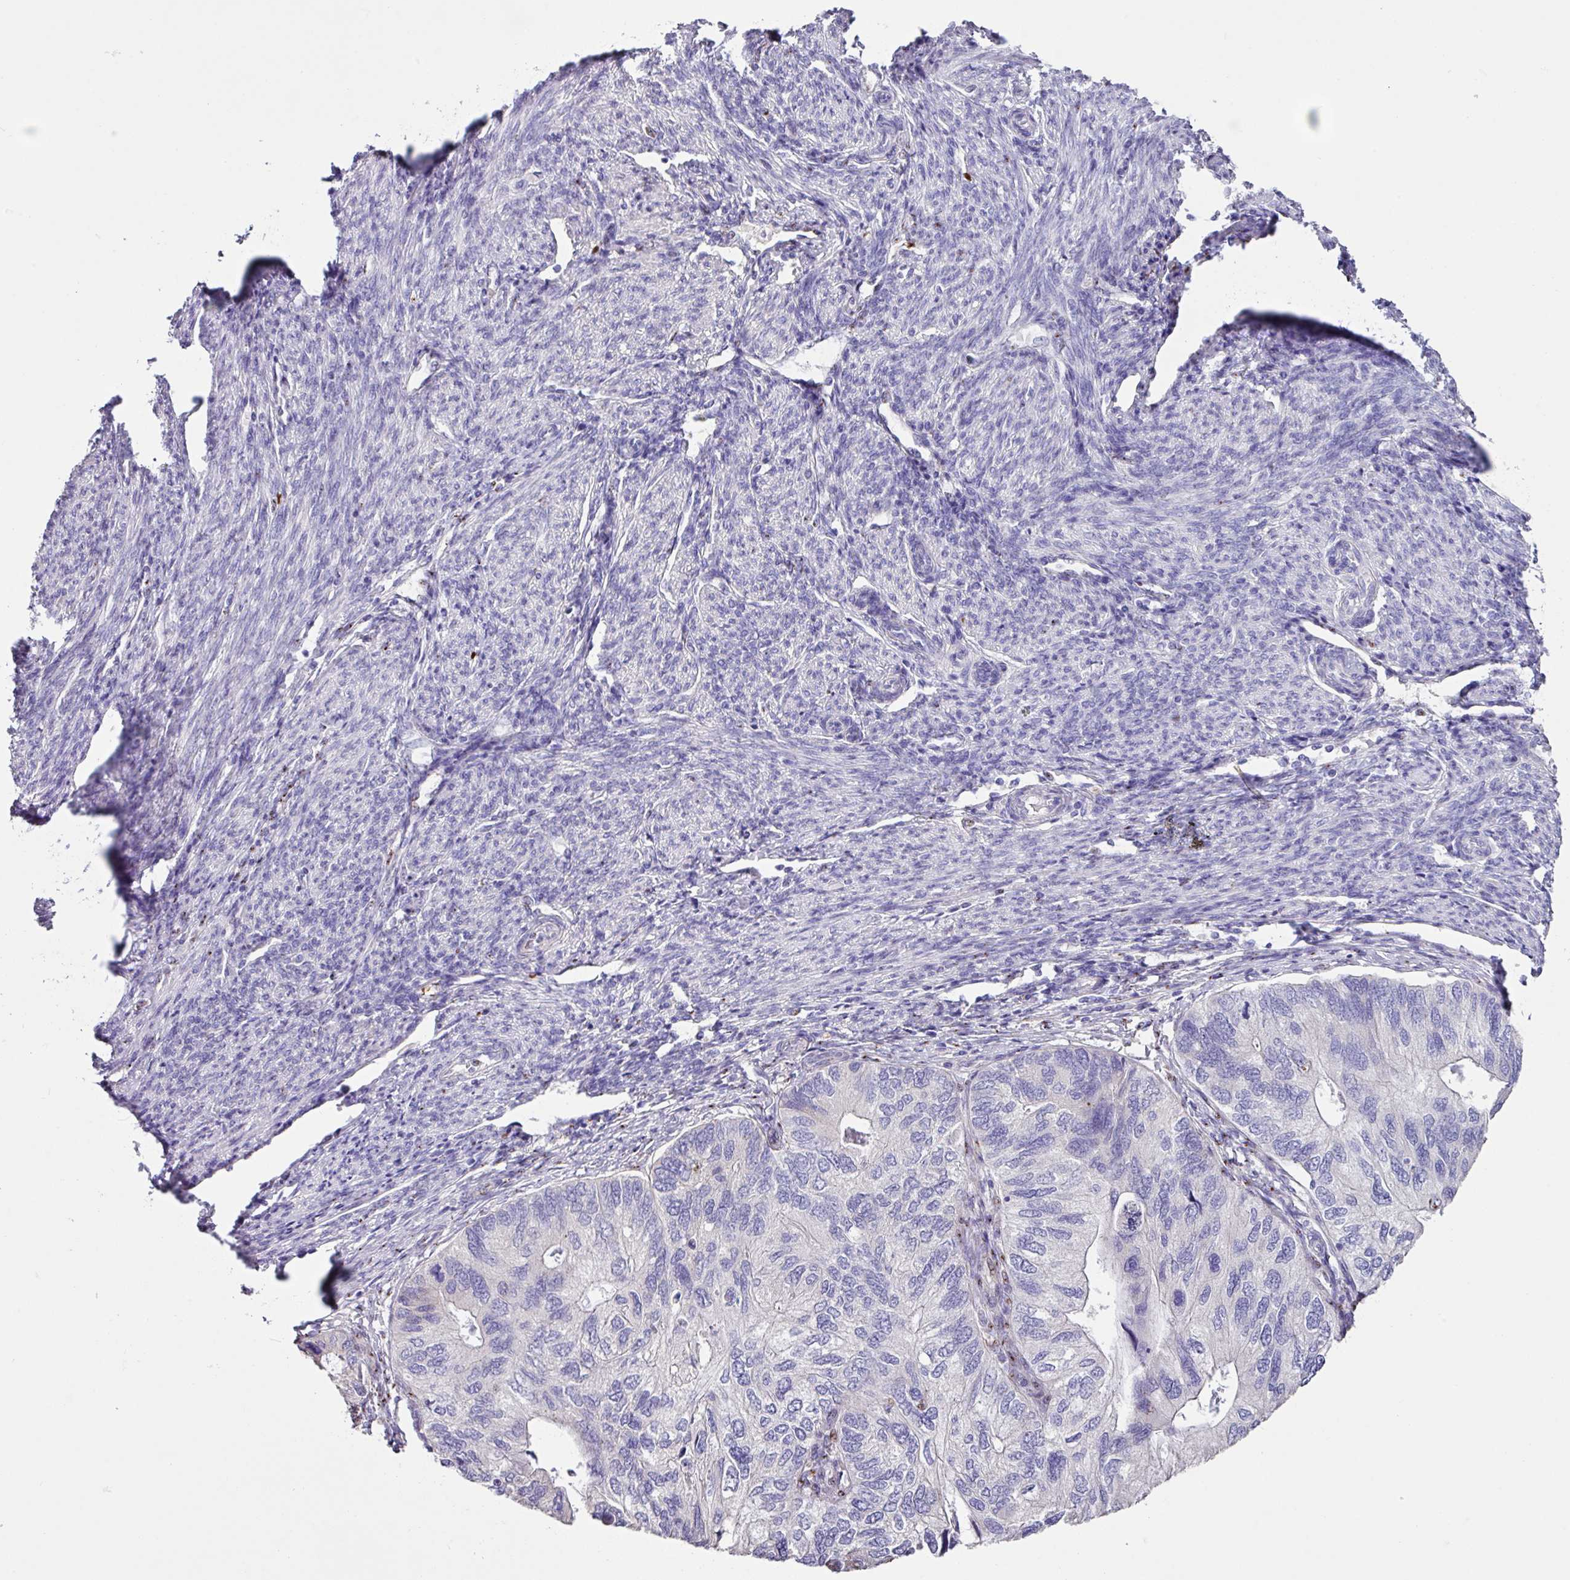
{"staining": {"intensity": "negative", "quantity": "none", "location": "none"}, "tissue": "endometrial cancer", "cell_type": "Tumor cells", "image_type": "cancer", "snomed": [{"axis": "morphology", "description": "Carcinoma, NOS"}, {"axis": "topography", "description": "Uterus"}], "caption": "The image shows no significant staining in tumor cells of endometrial cancer. (Stains: DAB immunohistochemistry (IHC) with hematoxylin counter stain, Microscopy: brightfield microscopy at high magnification).", "gene": "ZG16", "patient": {"sex": "female", "age": 76}}